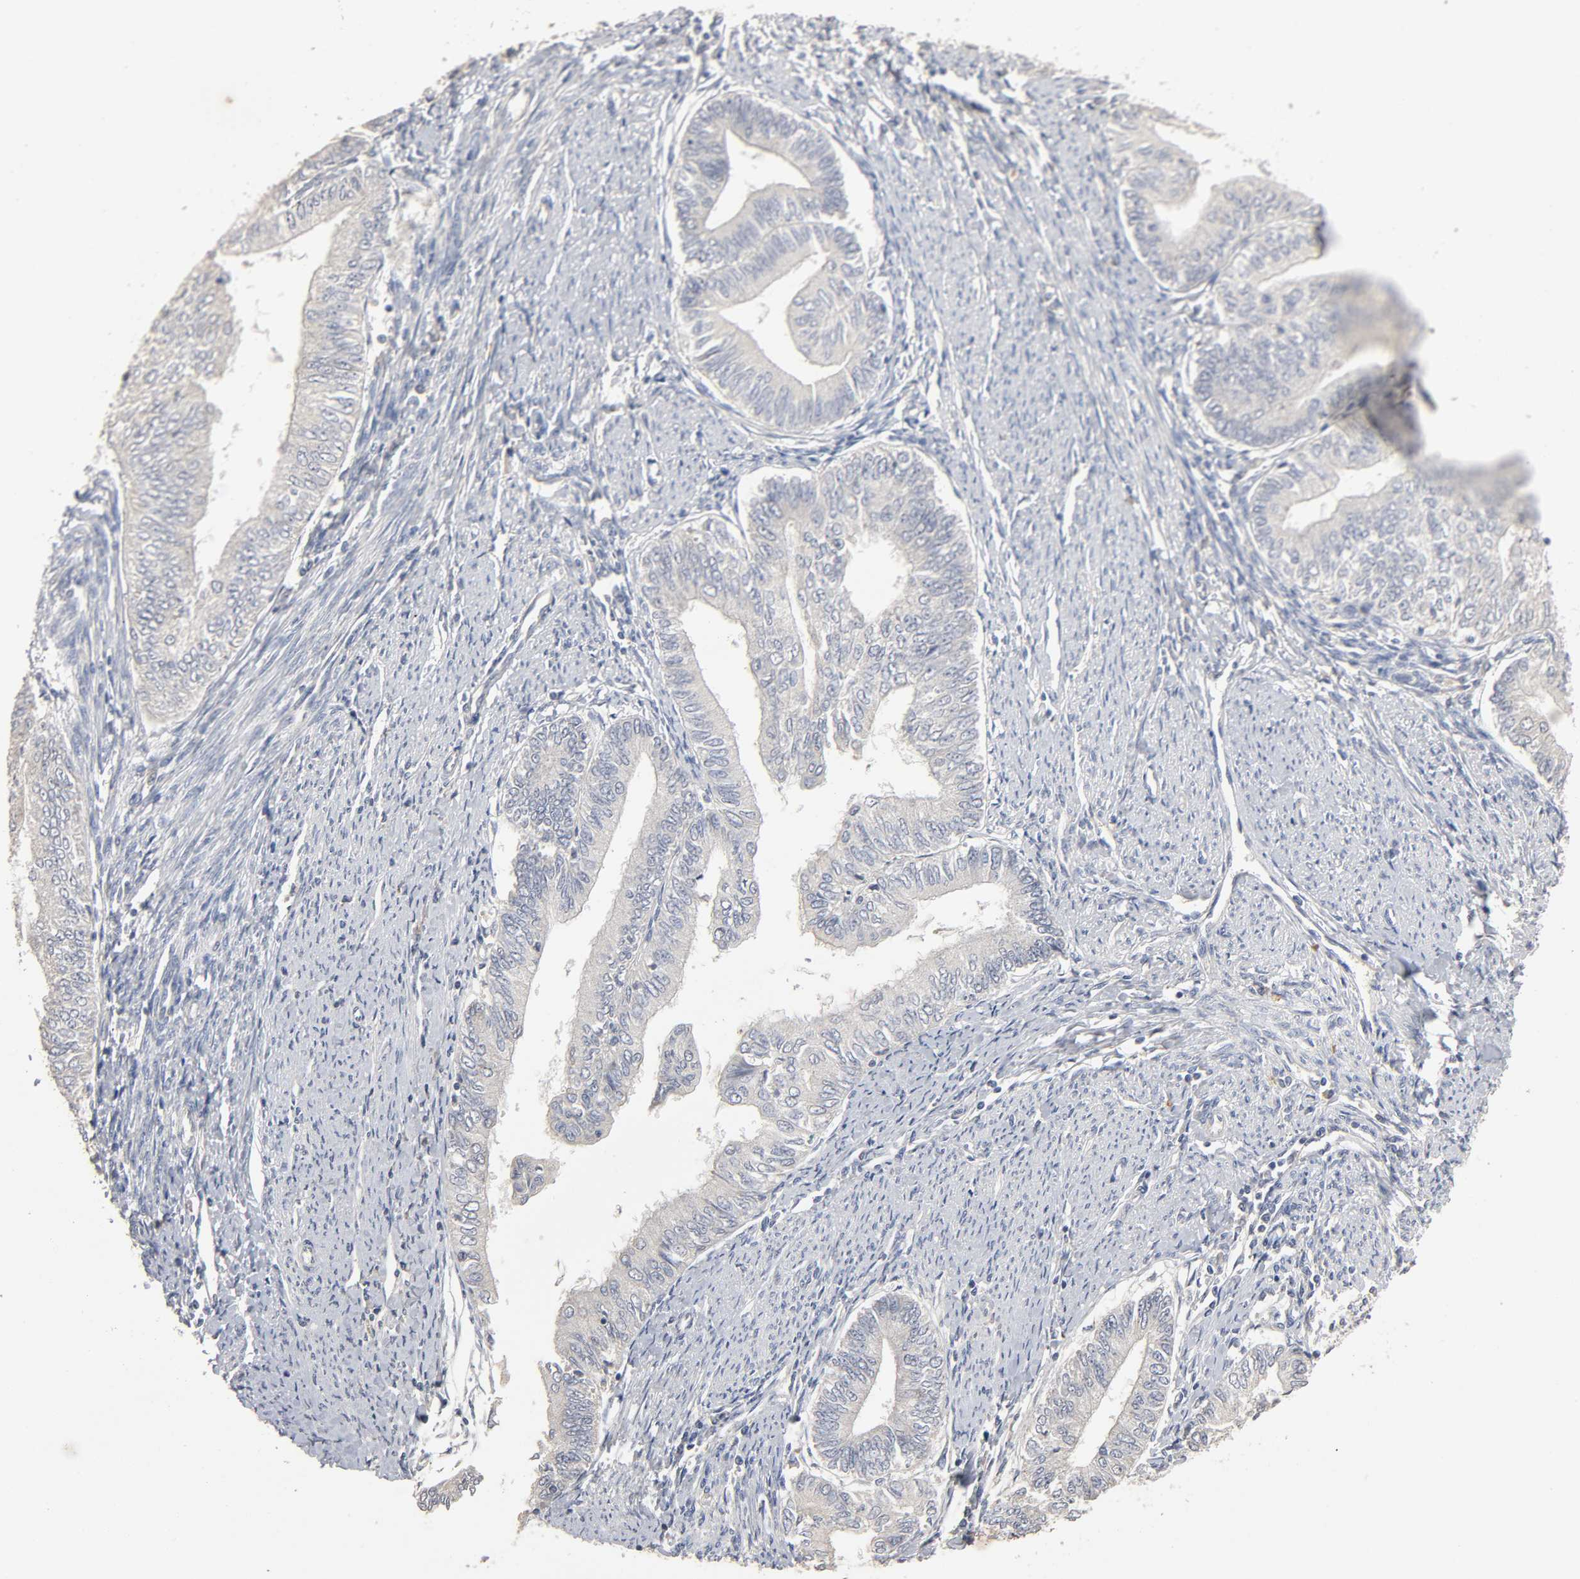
{"staining": {"intensity": "negative", "quantity": "none", "location": "none"}, "tissue": "endometrial cancer", "cell_type": "Tumor cells", "image_type": "cancer", "snomed": [{"axis": "morphology", "description": "Adenocarcinoma, NOS"}, {"axis": "topography", "description": "Endometrium"}], "caption": "Immunohistochemical staining of adenocarcinoma (endometrial) exhibits no significant positivity in tumor cells.", "gene": "SLC10A2", "patient": {"sex": "female", "age": 66}}